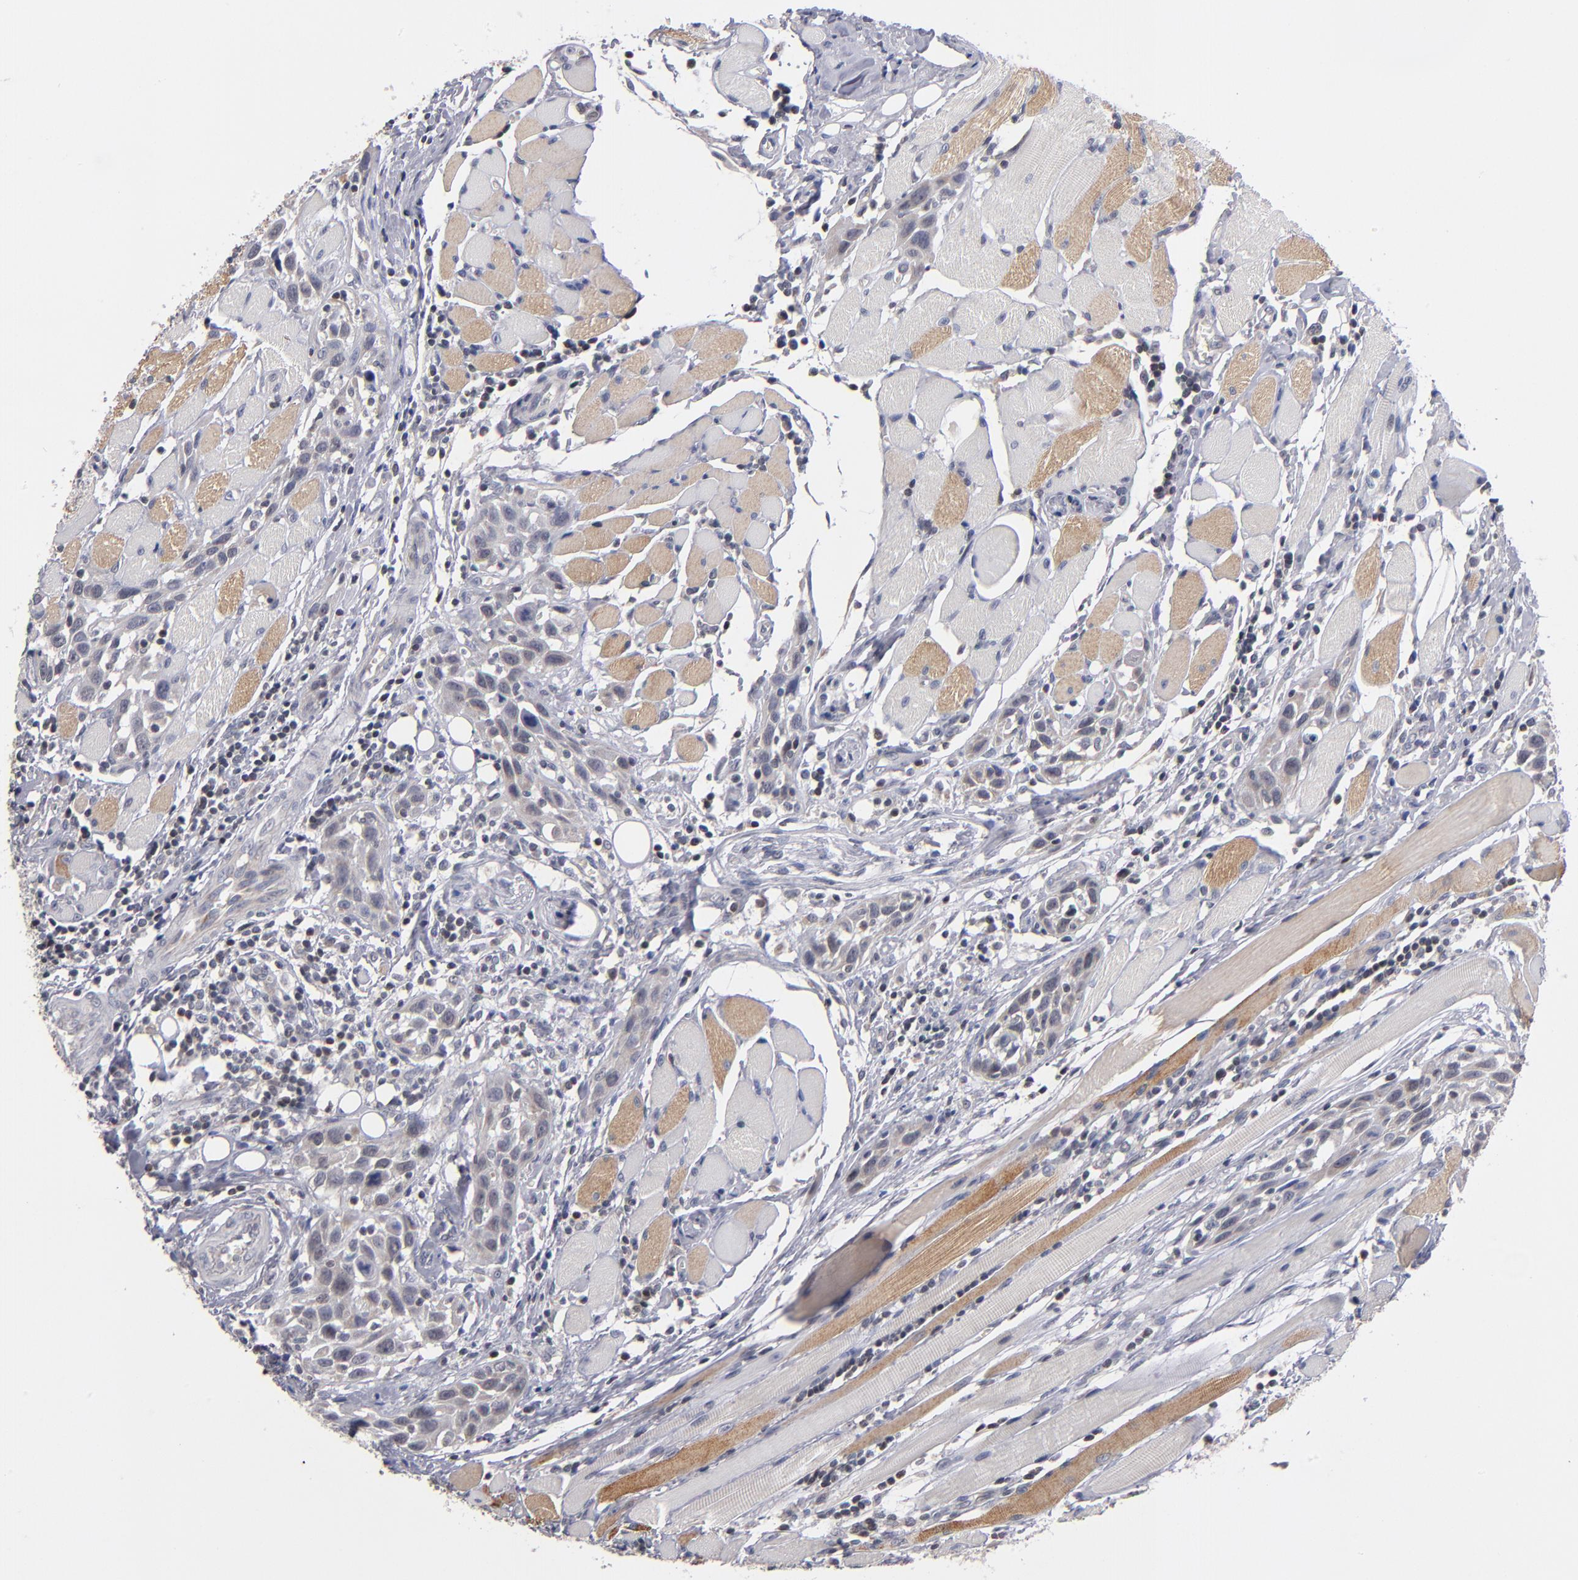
{"staining": {"intensity": "weak", "quantity": ">75%", "location": "cytoplasmic/membranous"}, "tissue": "head and neck cancer", "cell_type": "Tumor cells", "image_type": "cancer", "snomed": [{"axis": "morphology", "description": "Squamous cell carcinoma, NOS"}, {"axis": "topography", "description": "Oral tissue"}, {"axis": "topography", "description": "Head-Neck"}], "caption": "Head and neck cancer tissue exhibits weak cytoplasmic/membranous positivity in approximately >75% of tumor cells, visualized by immunohistochemistry.", "gene": "ODF2", "patient": {"sex": "female", "age": 50}}